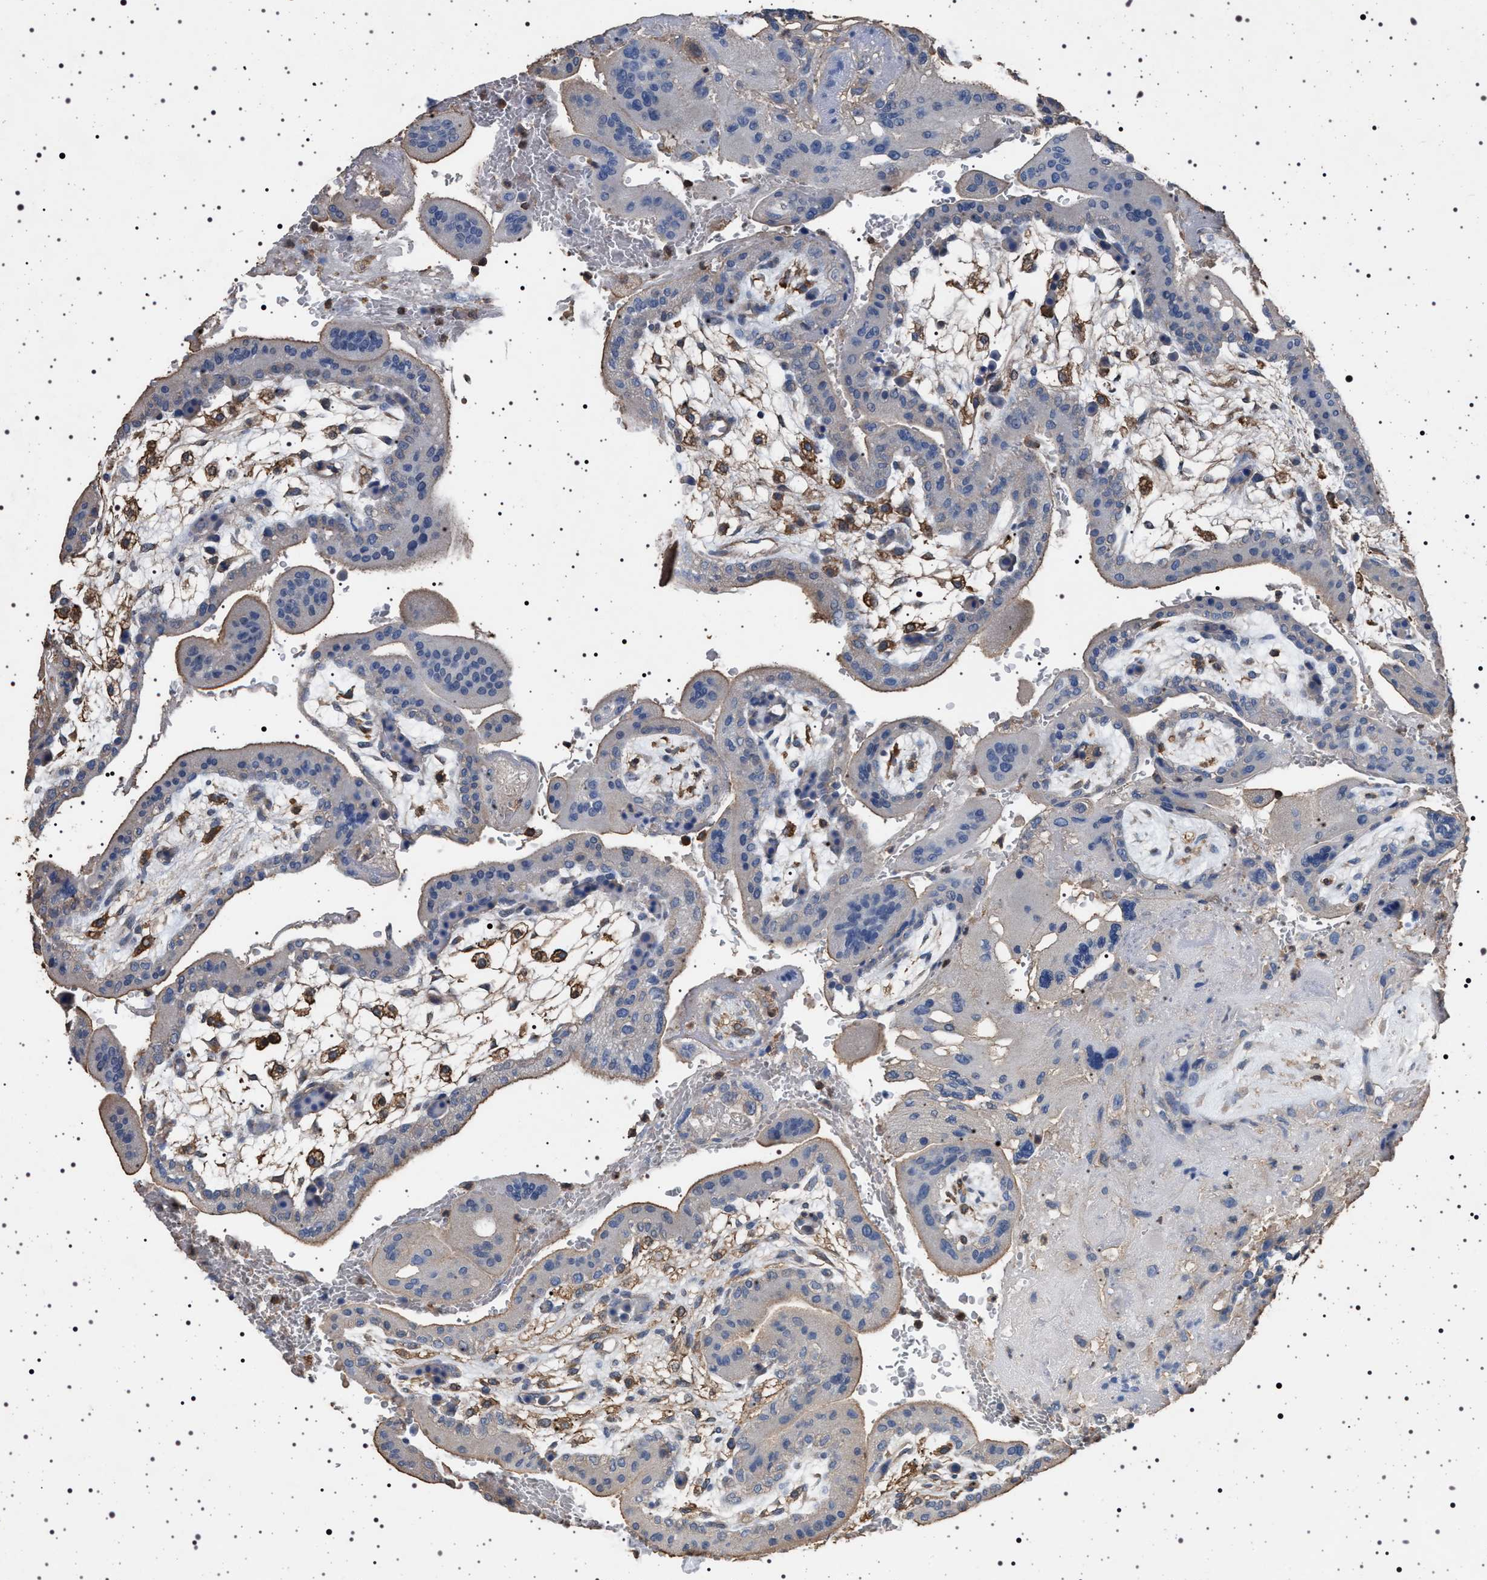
{"staining": {"intensity": "negative", "quantity": "none", "location": "none"}, "tissue": "placenta", "cell_type": "Decidual cells", "image_type": "normal", "snomed": [{"axis": "morphology", "description": "Normal tissue, NOS"}, {"axis": "topography", "description": "Placenta"}], "caption": "Human placenta stained for a protein using immunohistochemistry (IHC) reveals no staining in decidual cells.", "gene": "SMAP2", "patient": {"sex": "female", "age": 35}}